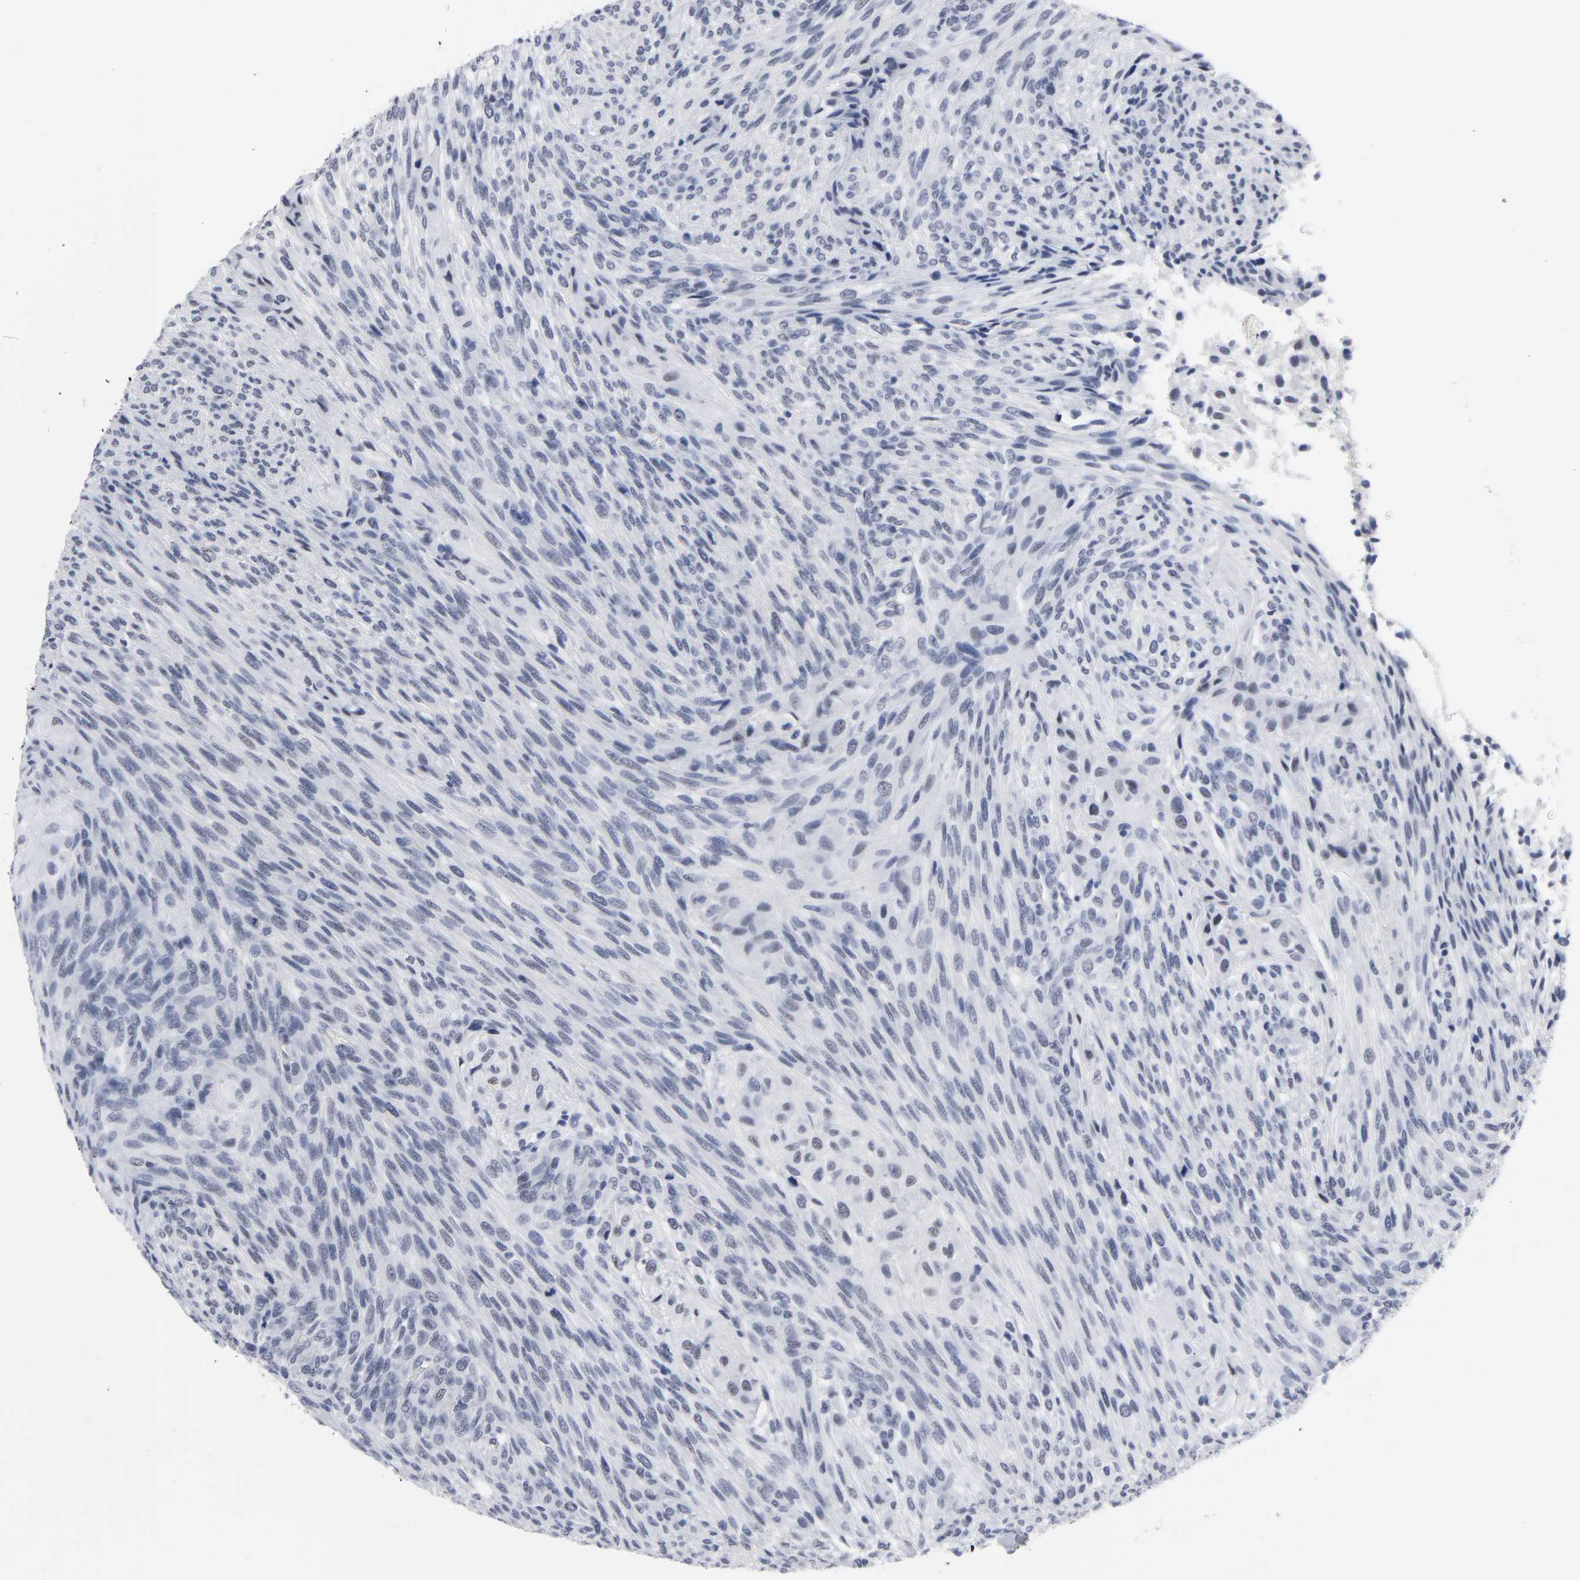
{"staining": {"intensity": "negative", "quantity": "none", "location": "none"}, "tissue": "glioma", "cell_type": "Tumor cells", "image_type": "cancer", "snomed": [{"axis": "morphology", "description": "Glioma, malignant, High grade"}, {"axis": "topography", "description": "Cerebral cortex"}], "caption": "Malignant glioma (high-grade) stained for a protein using IHC demonstrates no expression tumor cells.", "gene": "GRHL2", "patient": {"sex": "female", "age": 55}}